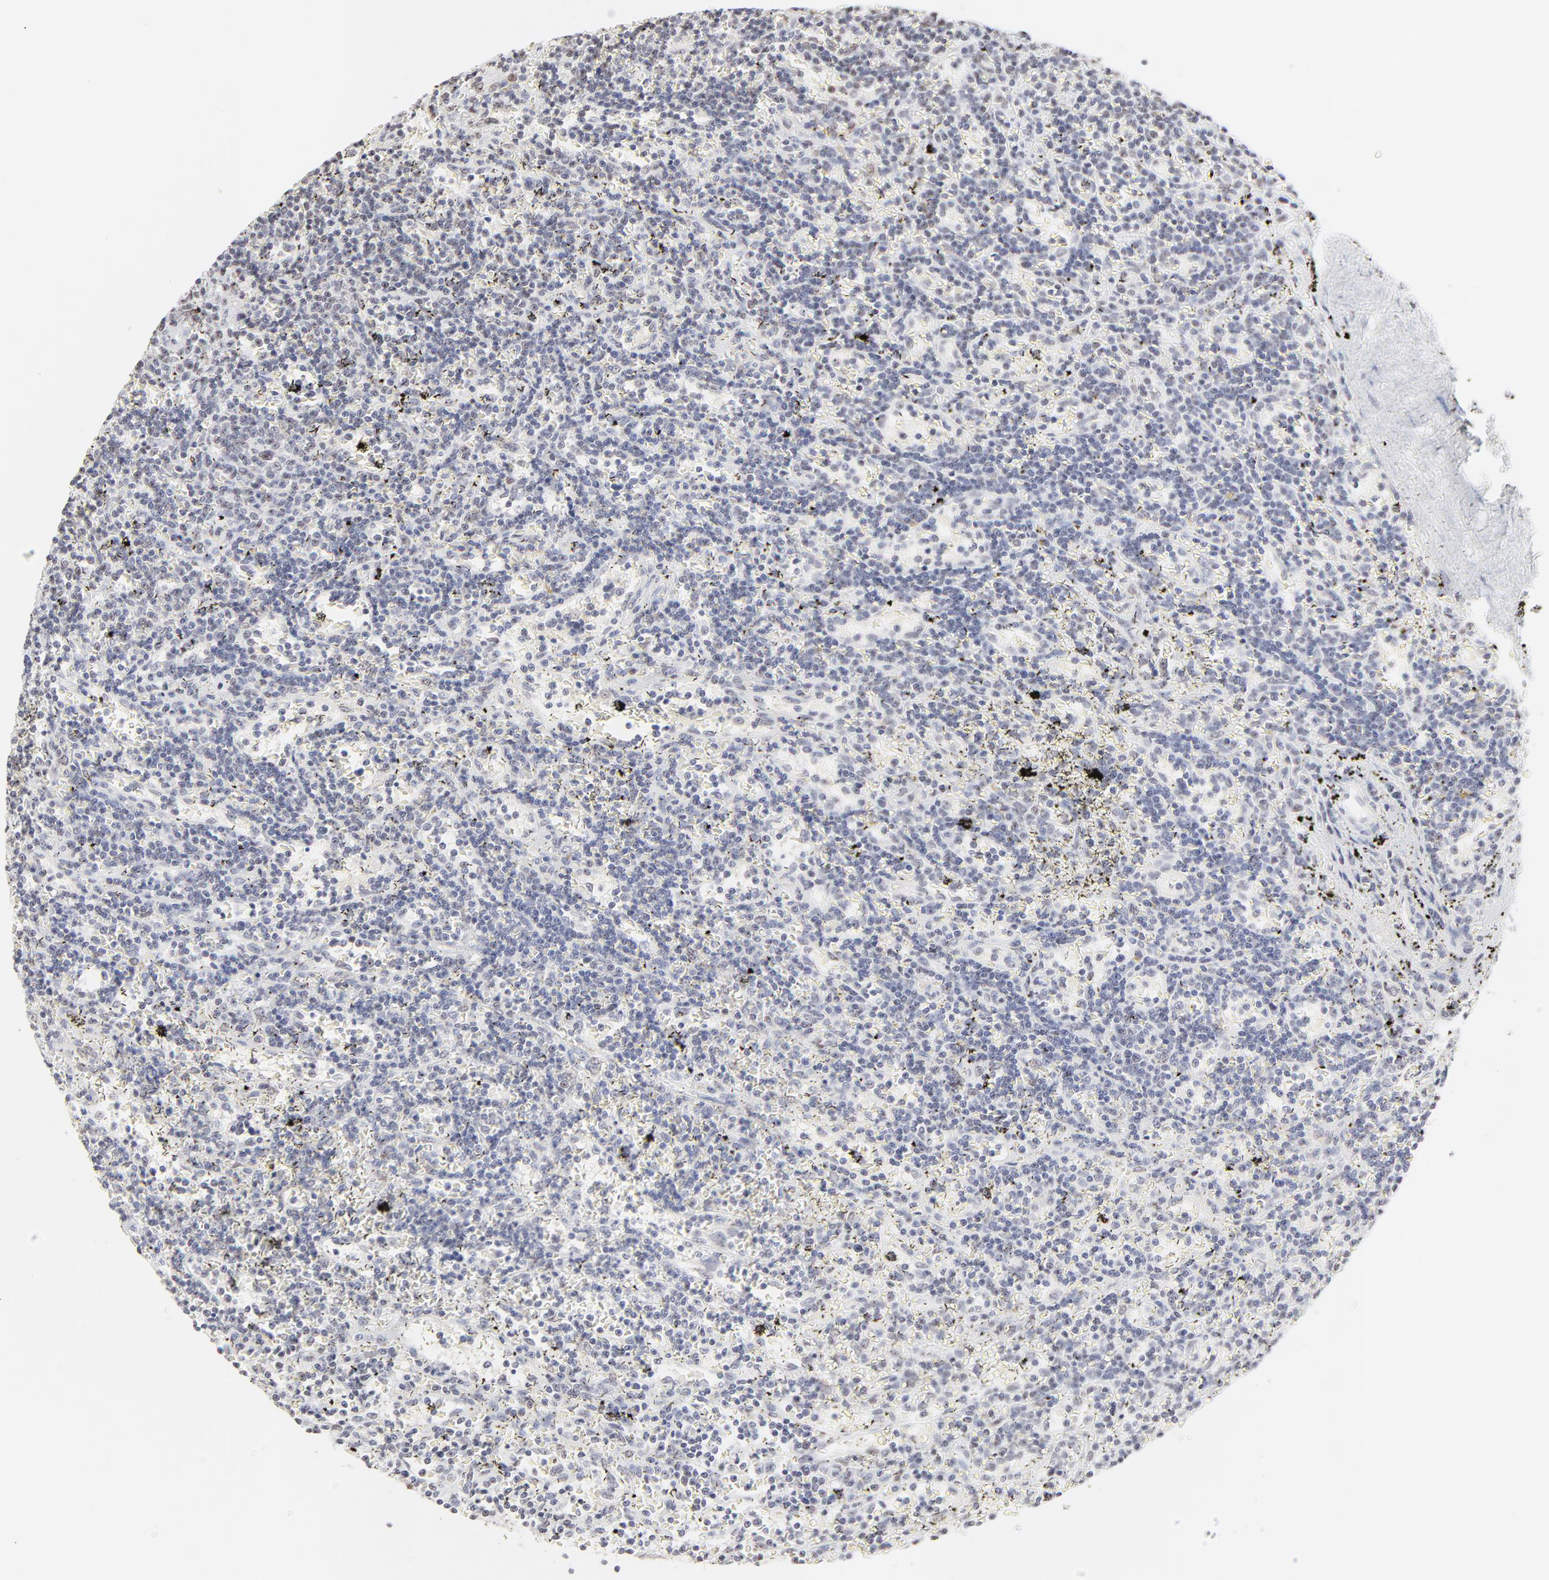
{"staining": {"intensity": "negative", "quantity": "none", "location": "none"}, "tissue": "lymphoma", "cell_type": "Tumor cells", "image_type": "cancer", "snomed": [{"axis": "morphology", "description": "Malignant lymphoma, non-Hodgkin's type, Low grade"}, {"axis": "topography", "description": "Spleen"}], "caption": "Tumor cells are negative for brown protein staining in lymphoma.", "gene": "NFIL3", "patient": {"sex": "male", "age": 60}}